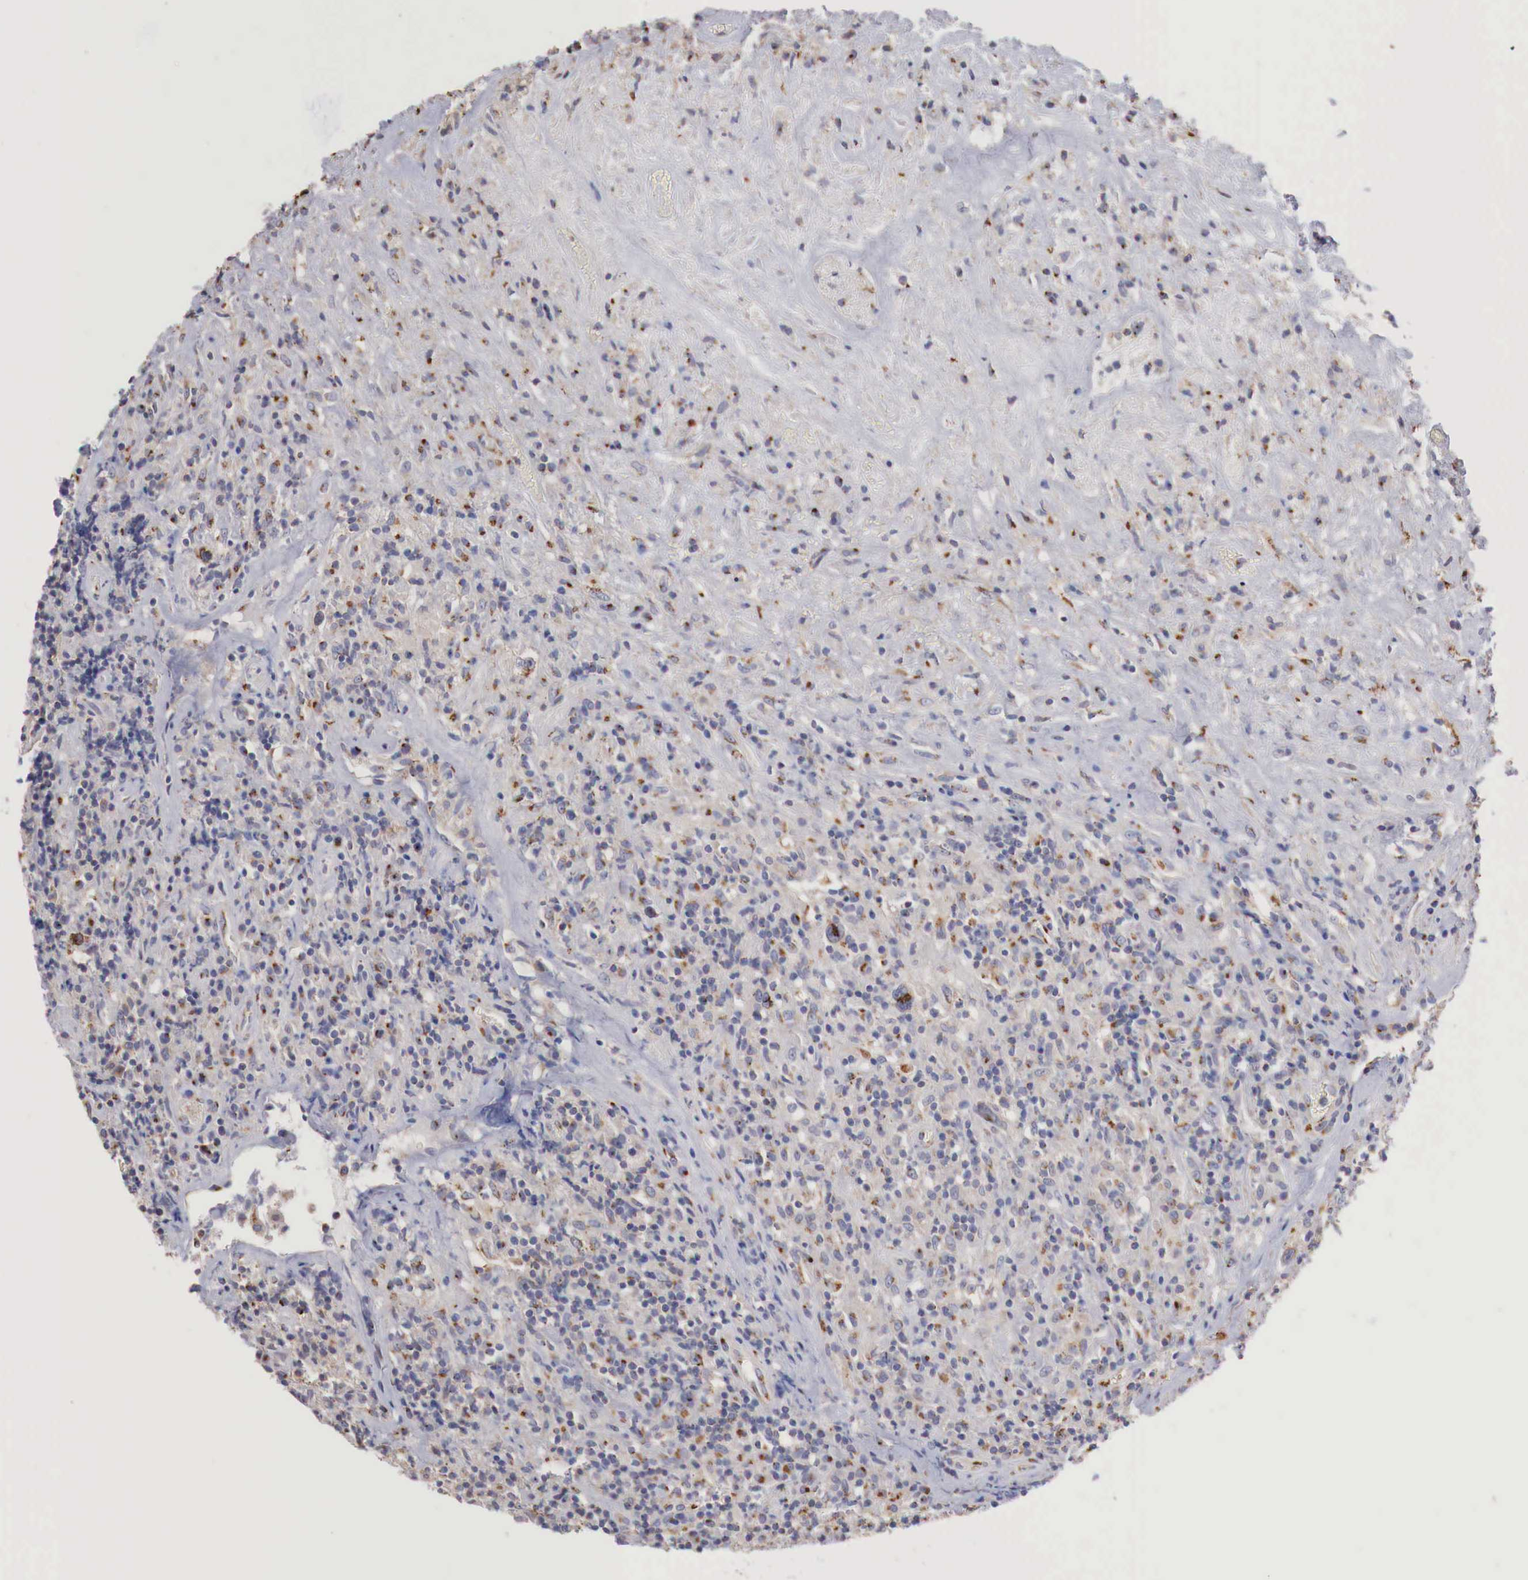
{"staining": {"intensity": "moderate", "quantity": "25%-75%", "location": "cytoplasmic/membranous"}, "tissue": "lymphoma", "cell_type": "Tumor cells", "image_type": "cancer", "snomed": [{"axis": "morphology", "description": "Hodgkin's disease, NOS"}, {"axis": "topography", "description": "Lymph node"}], "caption": "Lymphoma stained for a protein exhibits moderate cytoplasmic/membranous positivity in tumor cells. Nuclei are stained in blue.", "gene": "SYAP1", "patient": {"sex": "male", "age": 46}}